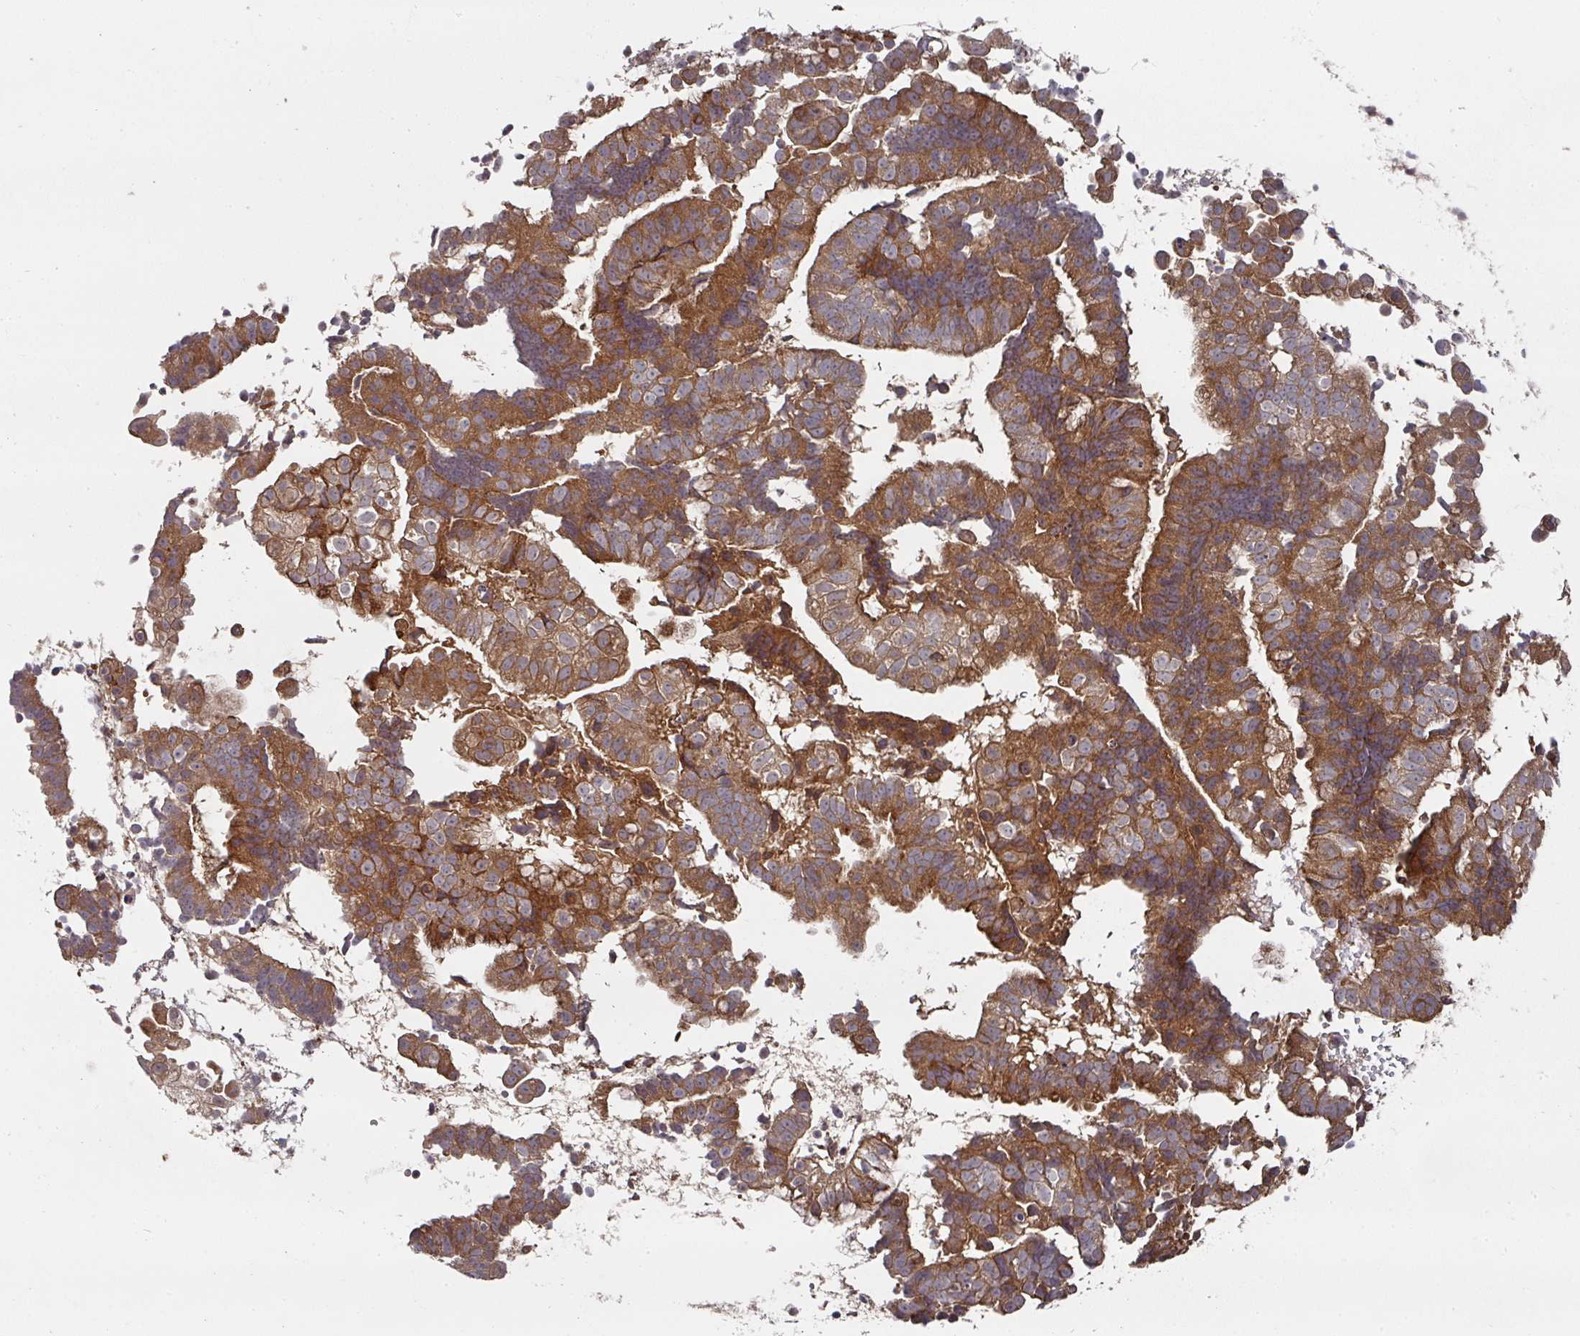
{"staining": {"intensity": "strong", "quantity": ">75%", "location": "cytoplasmic/membranous"}, "tissue": "endometrial cancer", "cell_type": "Tumor cells", "image_type": "cancer", "snomed": [{"axis": "morphology", "description": "Adenocarcinoma, NOS"}, {"axis": "topography", "description": "Endometrium"}], "caption": "An IHC image of neoplastic tissue is shown. Protein staining in brown shows strong cytoplasmic/membranous positivity in endometrial cancer (adenocarcinoma) within tumor cells.", "gene": "CEP95", "patient": {"sex": "female", "age": 76}}